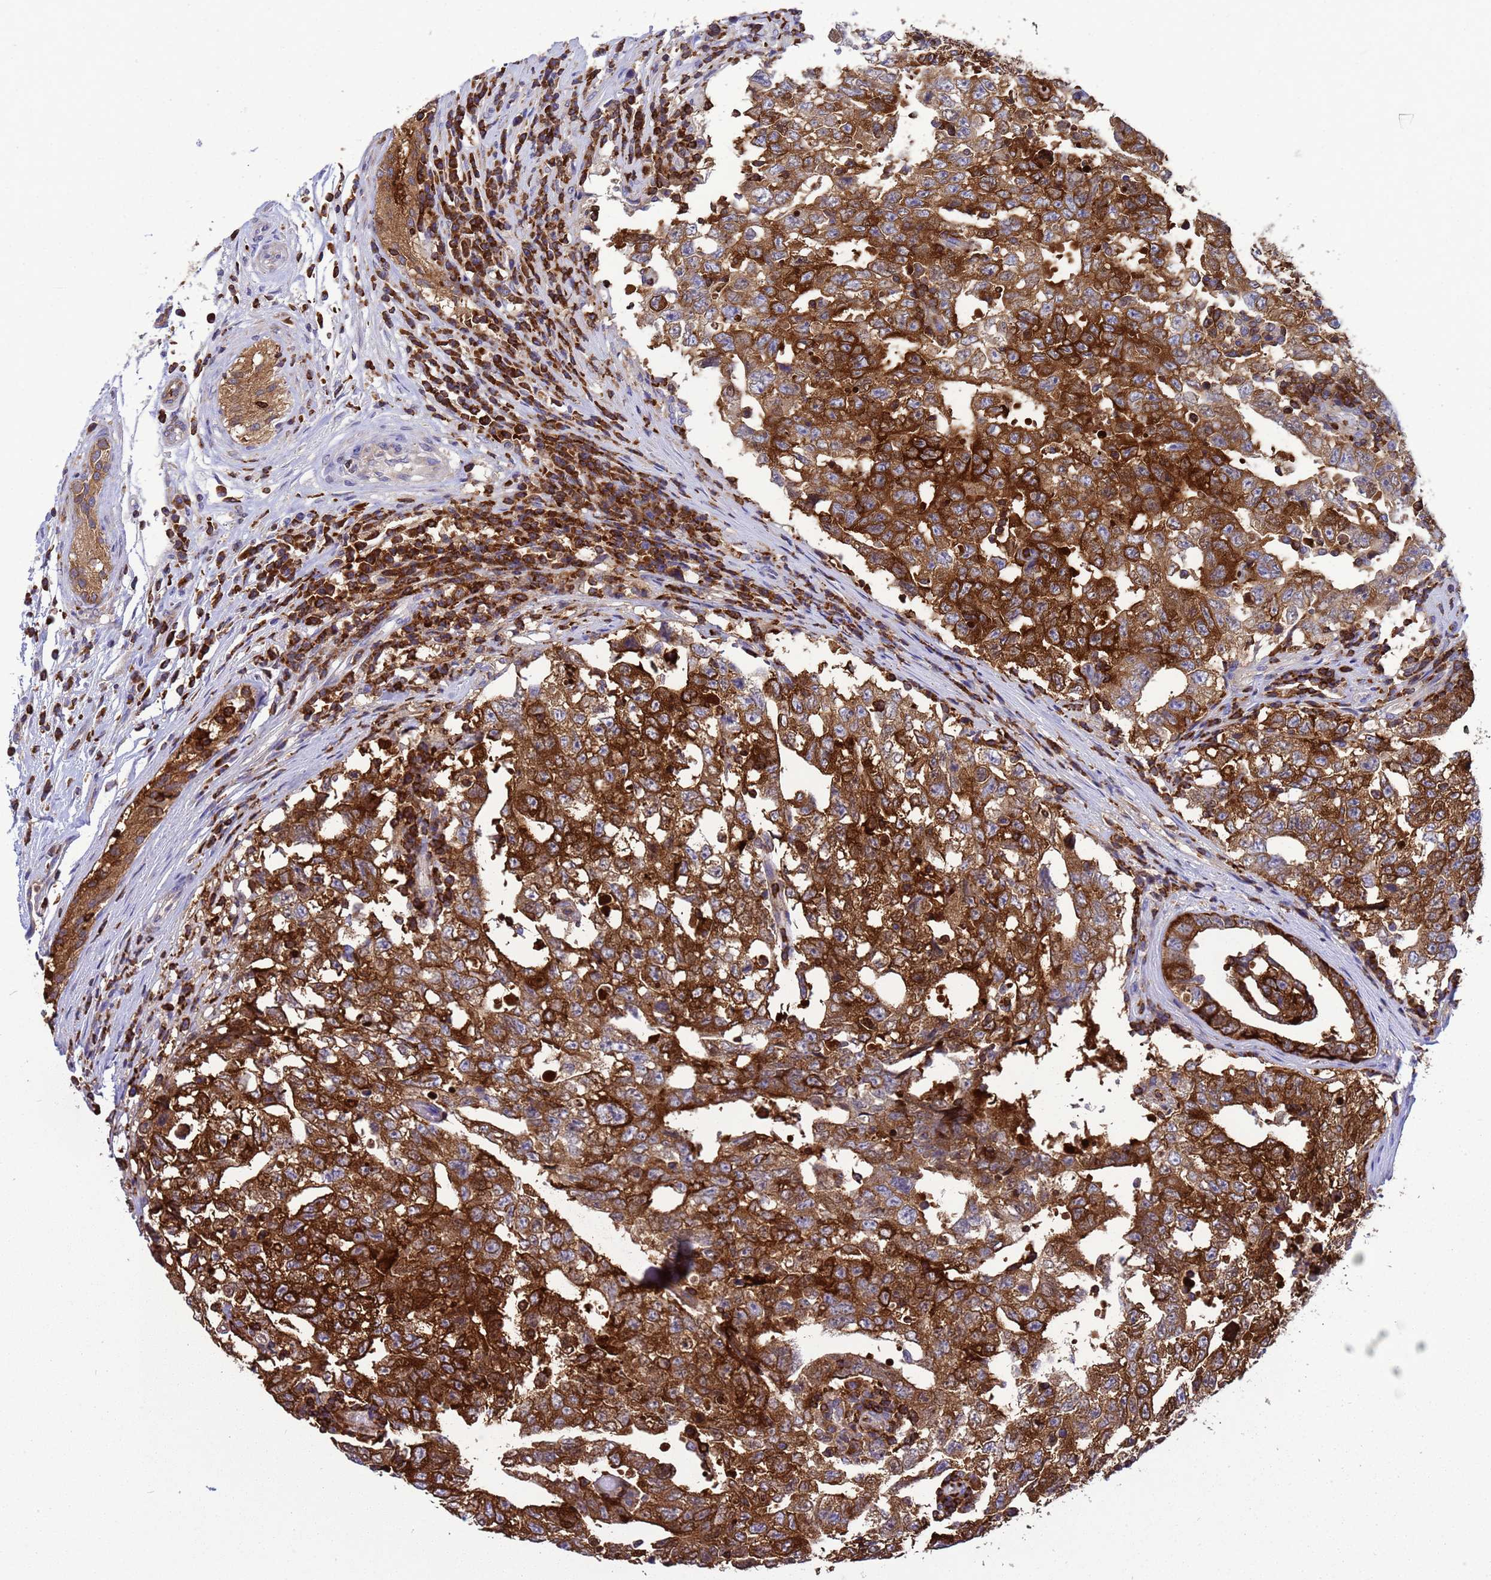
{"staining": {"intensity": "strong", "quantity": ">75%", "location": "cytoplasmic/membranous"}, "tissue": "testis cancer", "cell_type": "Tumor cells", "image_type": "cancer", "snomed": [{"axis": "morphology", "description": "Carcinoma, Embryonal, NOS"}, {"axis": "topography", "description": "Testis"}], "caption": "Protein expression by immunohistochemistry shows strong cytoplasmic/membranous positivity in approximately >75% of tumor cells in testis cancer (embryonal carcinoma).", "gene": "EZR", "patient": {"sex": "male", "age": 26}}